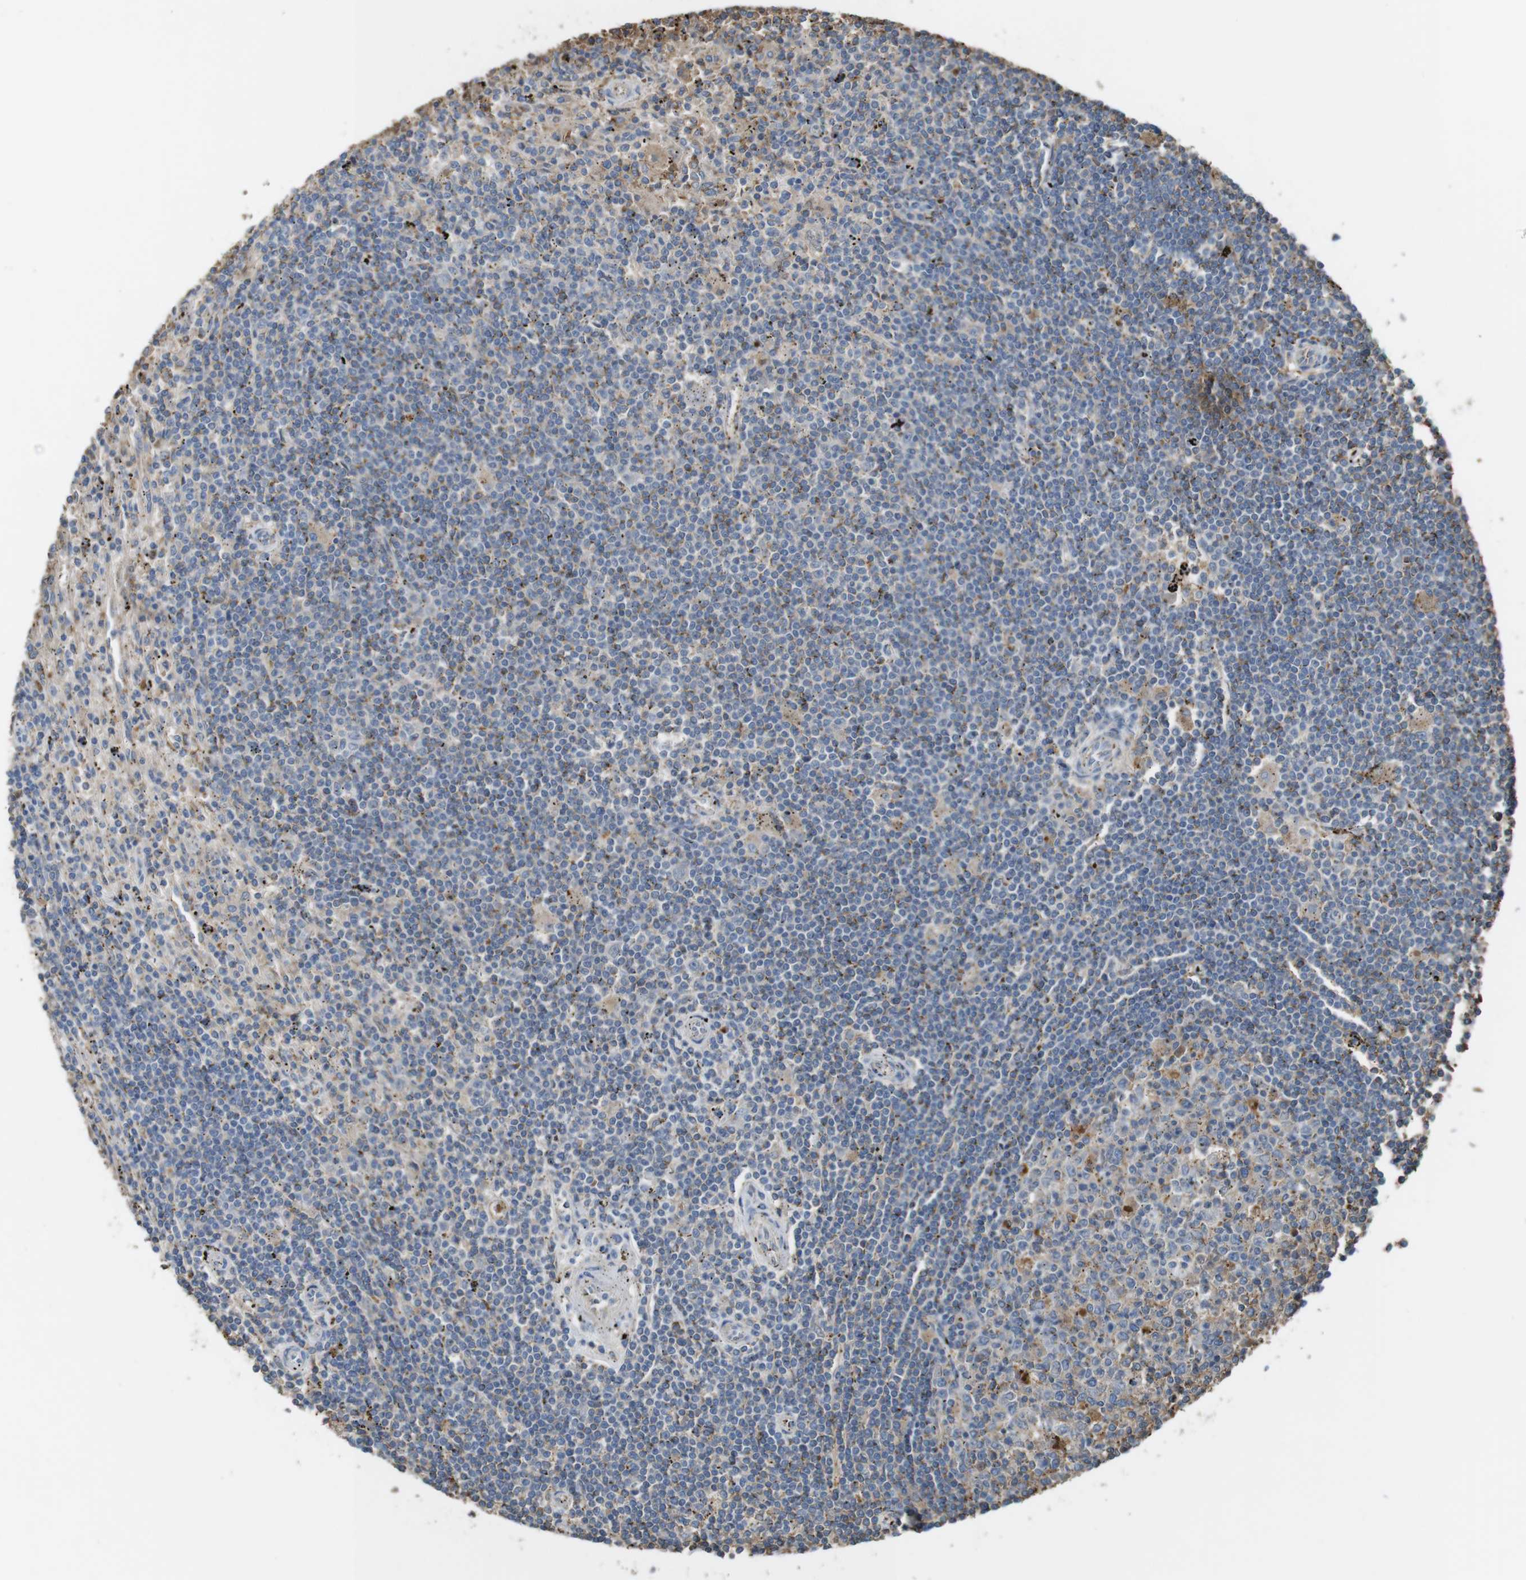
{"staining": {"intensity": "weak", "quantity": "<25%", "location": "cytoplasmic/membranous"}, "tissue": "lymphoma", "cell_type": "Tumor cells", "image_type": "cancer", "snomed": [{"axis": "morphology", "description": "Malignant lymphoma, non-Hodgkin's type, Low grade"}, {"axis": "topography", "description": "Spleen"}], "caption": "Immunohistochemistry (IHC) of human malignant lymphoma, non-Hodgkin's type (low-grade) exhibits no staining in tumor cells.", "gene": "LTBP4", "patient": {"sex": "male", "age": 76}}